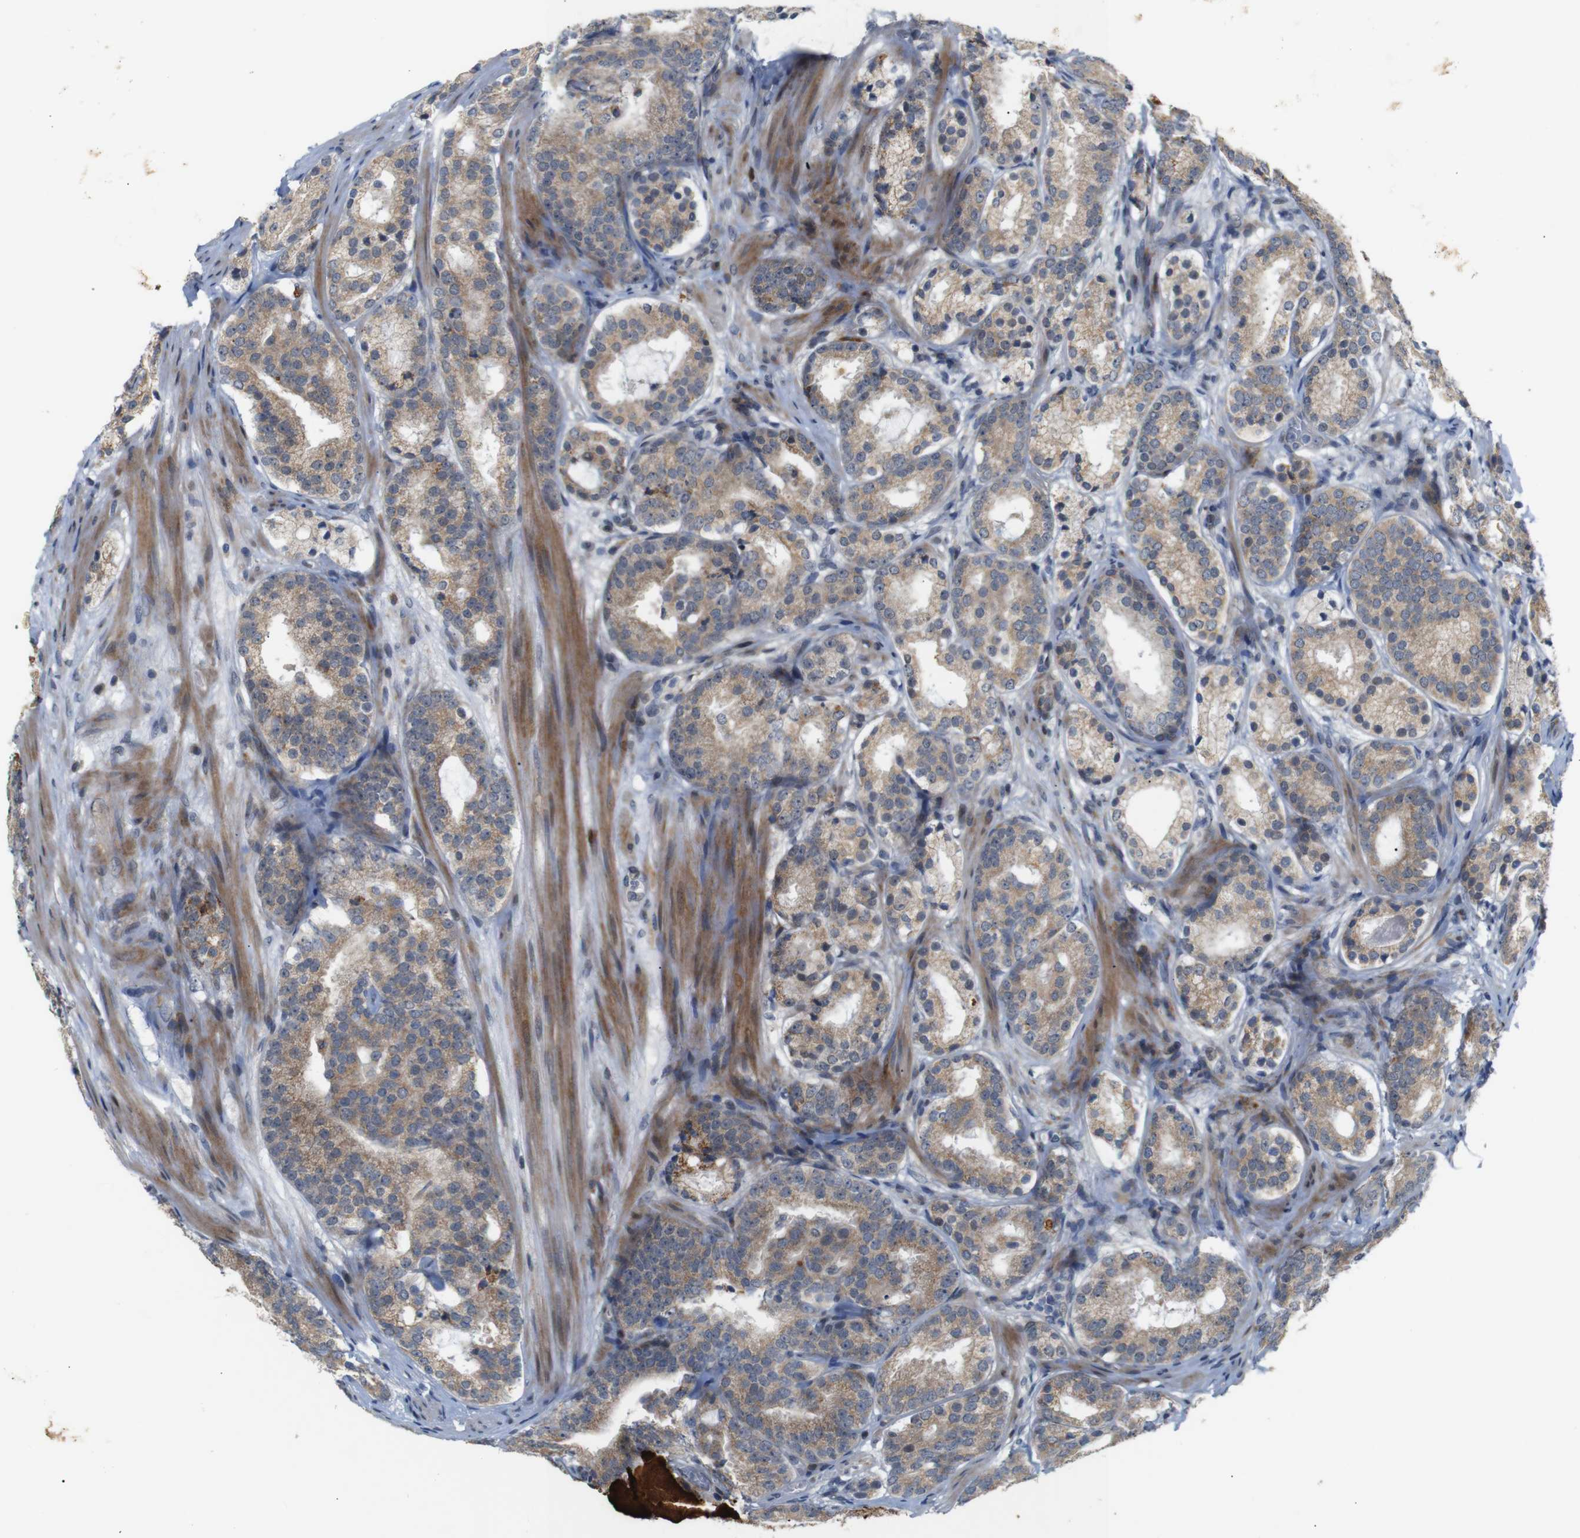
{"staining": {"intensity": "moderate", "quantity": ">75%", "location": "cytoplasmic/membranous"}, "tissue": "prostate cancer", "cell_type": "Tumor cells", "image_type": "cancer", "snomed": [{"axis": "morphology", "description": "Adenocarcinoma, Low grade"}, {"axis": "topography", "description": "Prostate"}], "caption": "About >75% of tumor cells in low-grade adenocarcinoma (prostate) reveal moderate cytoplasmic/membranous protein positivity as visualized by brown immunohistochemical staining.", "gene": "ATP7B", "patient": {"sex": "male", "age": 69}}